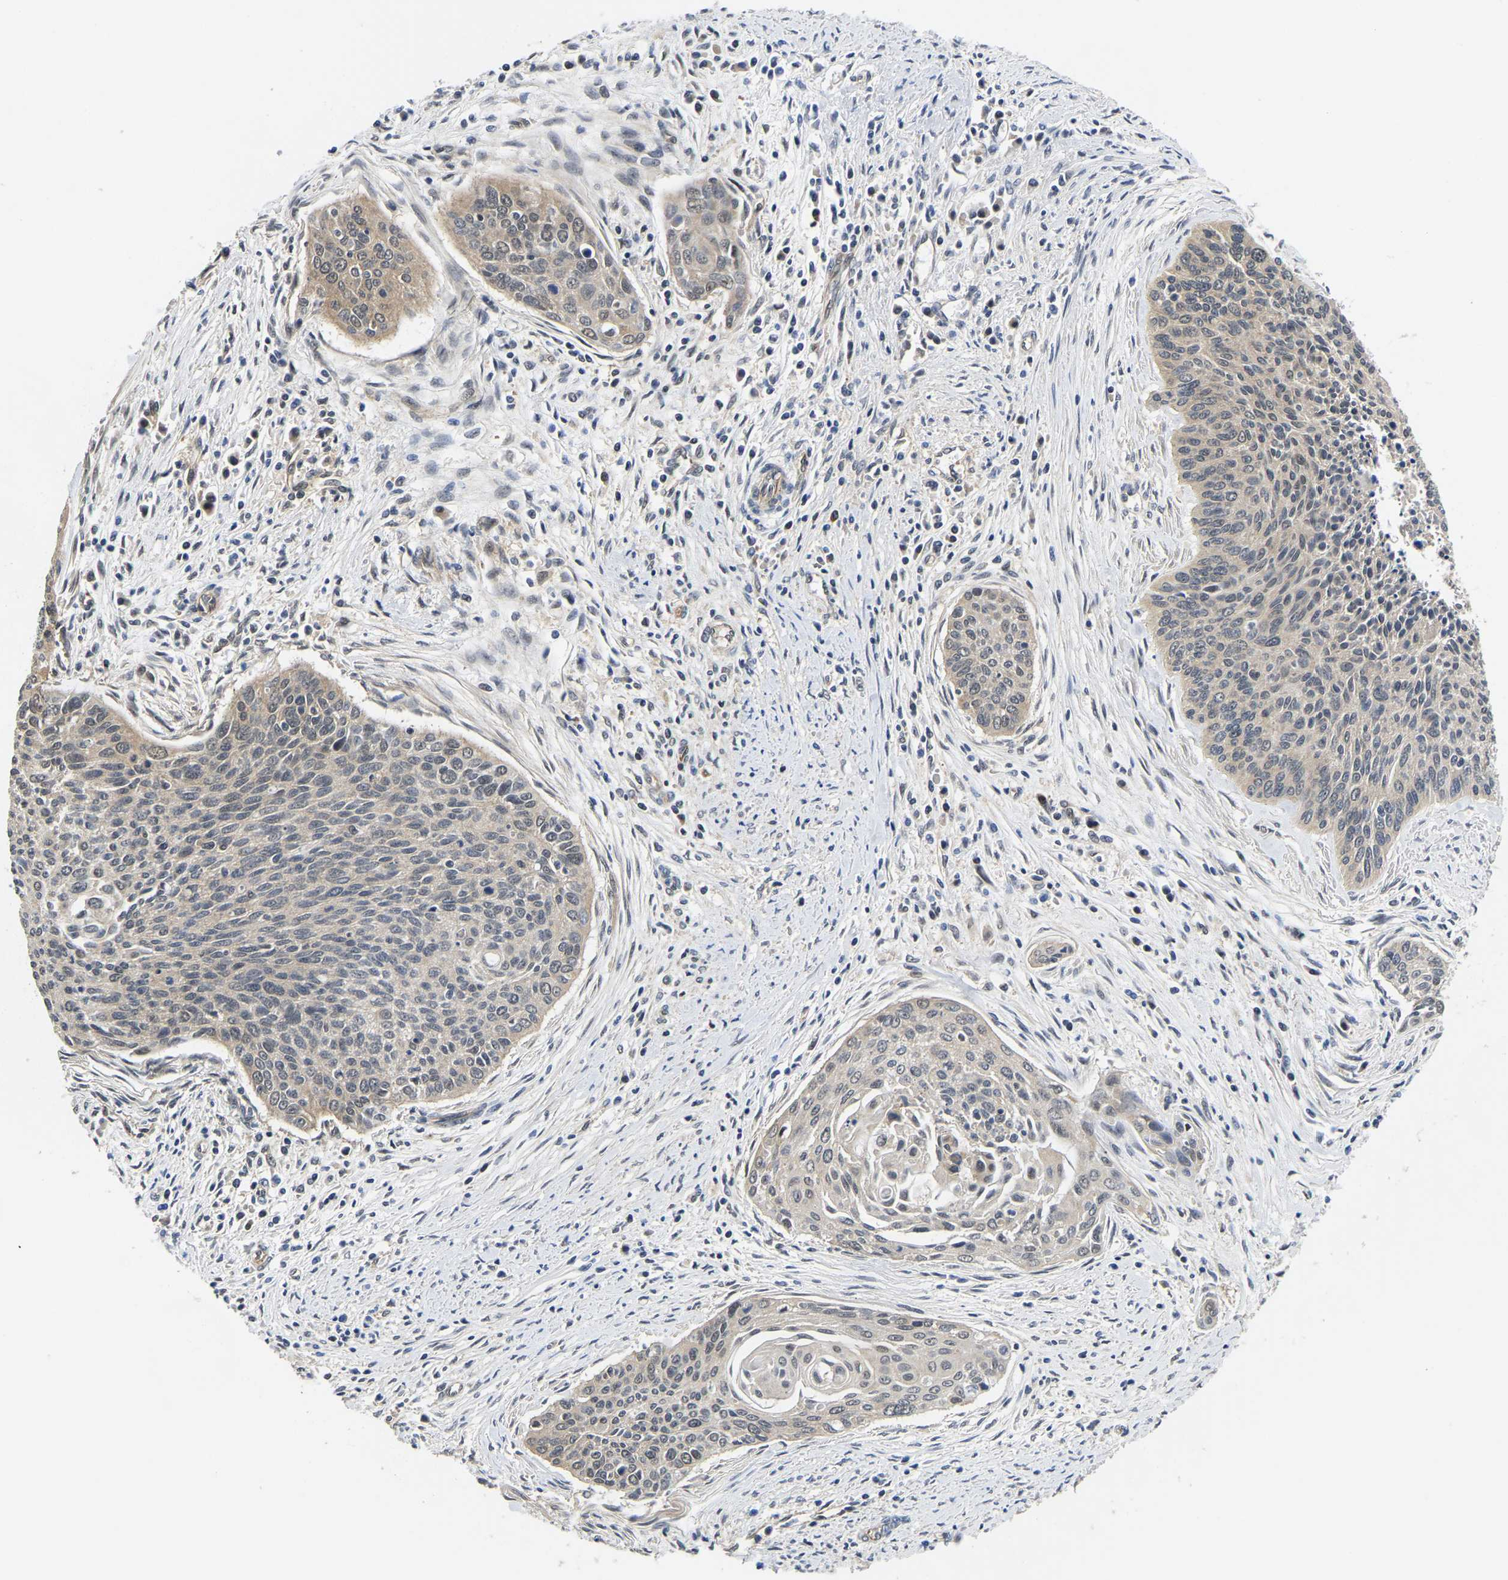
{"staining": {"intensity": "weak", "quantity": "<25%", "location": "cytoplasmic/membranous,nuclear"}, "tissue": "cervical cancer", "cell_type": "Tumor cells", "image_type": "cancer", "snomed": [{"axis": "morphology", "description": "Squamous cell carcinoma, NOS"}, {"axis": "topography", "description": "Cervix"}], "caption": "Protein analysis of squamous cell carcinoma (cervical) reveals no significant positivity in tumor cells.", "gene": "MCOLN2", "patient": {"sex": "female", "age": 55}}